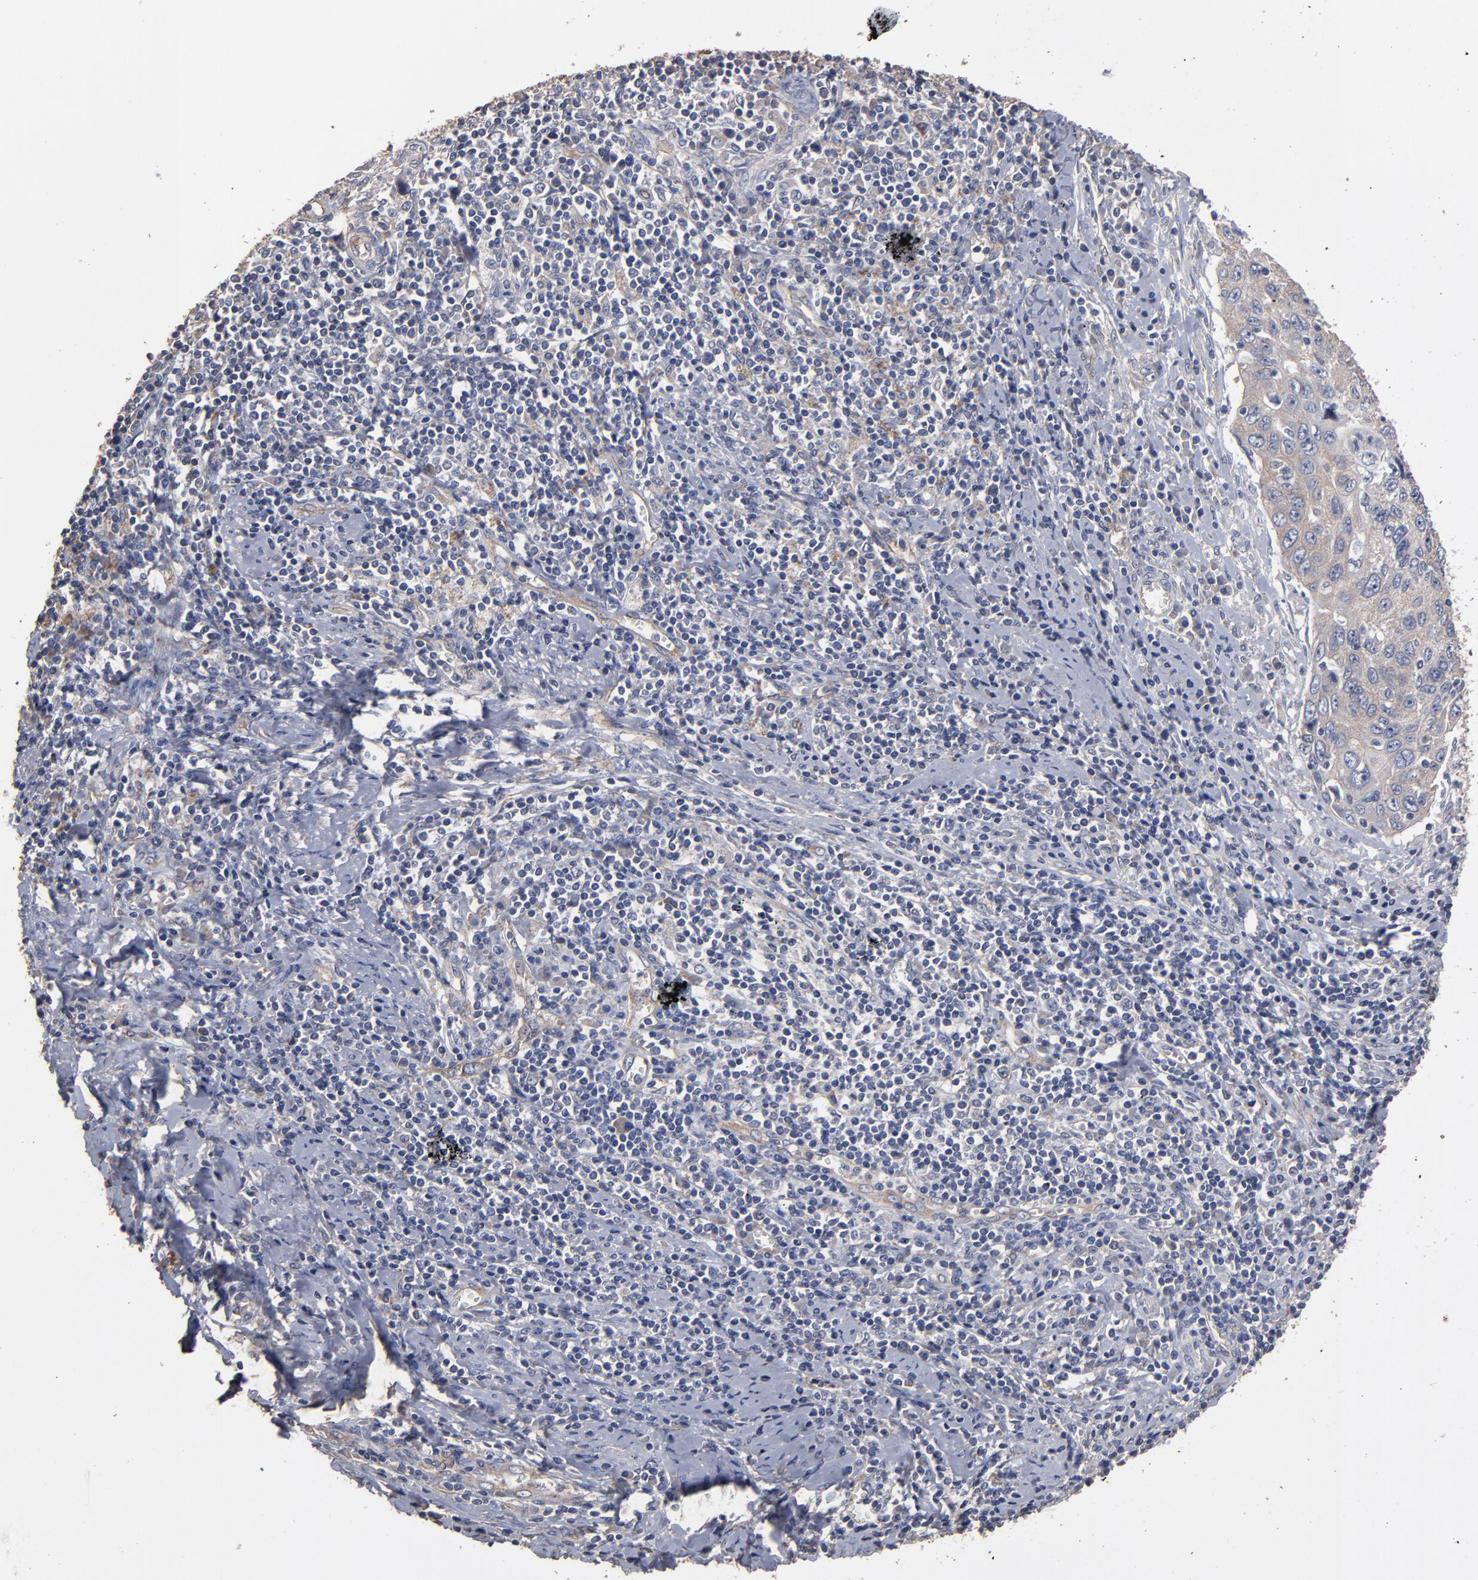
{"staining": {"intensity": "weak", "quantity": ">75%", "location": "cytoplasmic/membranous"}, "tissue": "cervical cancer", "cell_type": "Tumor cells", "image_type": "cancer", "snomed": [{"axis": "morphology", "description": "Squamous cell carcinoma, NOS"}, {"axis": "topography", "description": "Cervix"}], "caption": "Approximately >75% of tumor cells in human cervical squamous cell carcinoma exhibit weak cytoplasmic/membranous protein expression as visualized by brown immunohistochemical staining.", "gene": "DMD", "patient": {"sex": "female", "age": 53}}